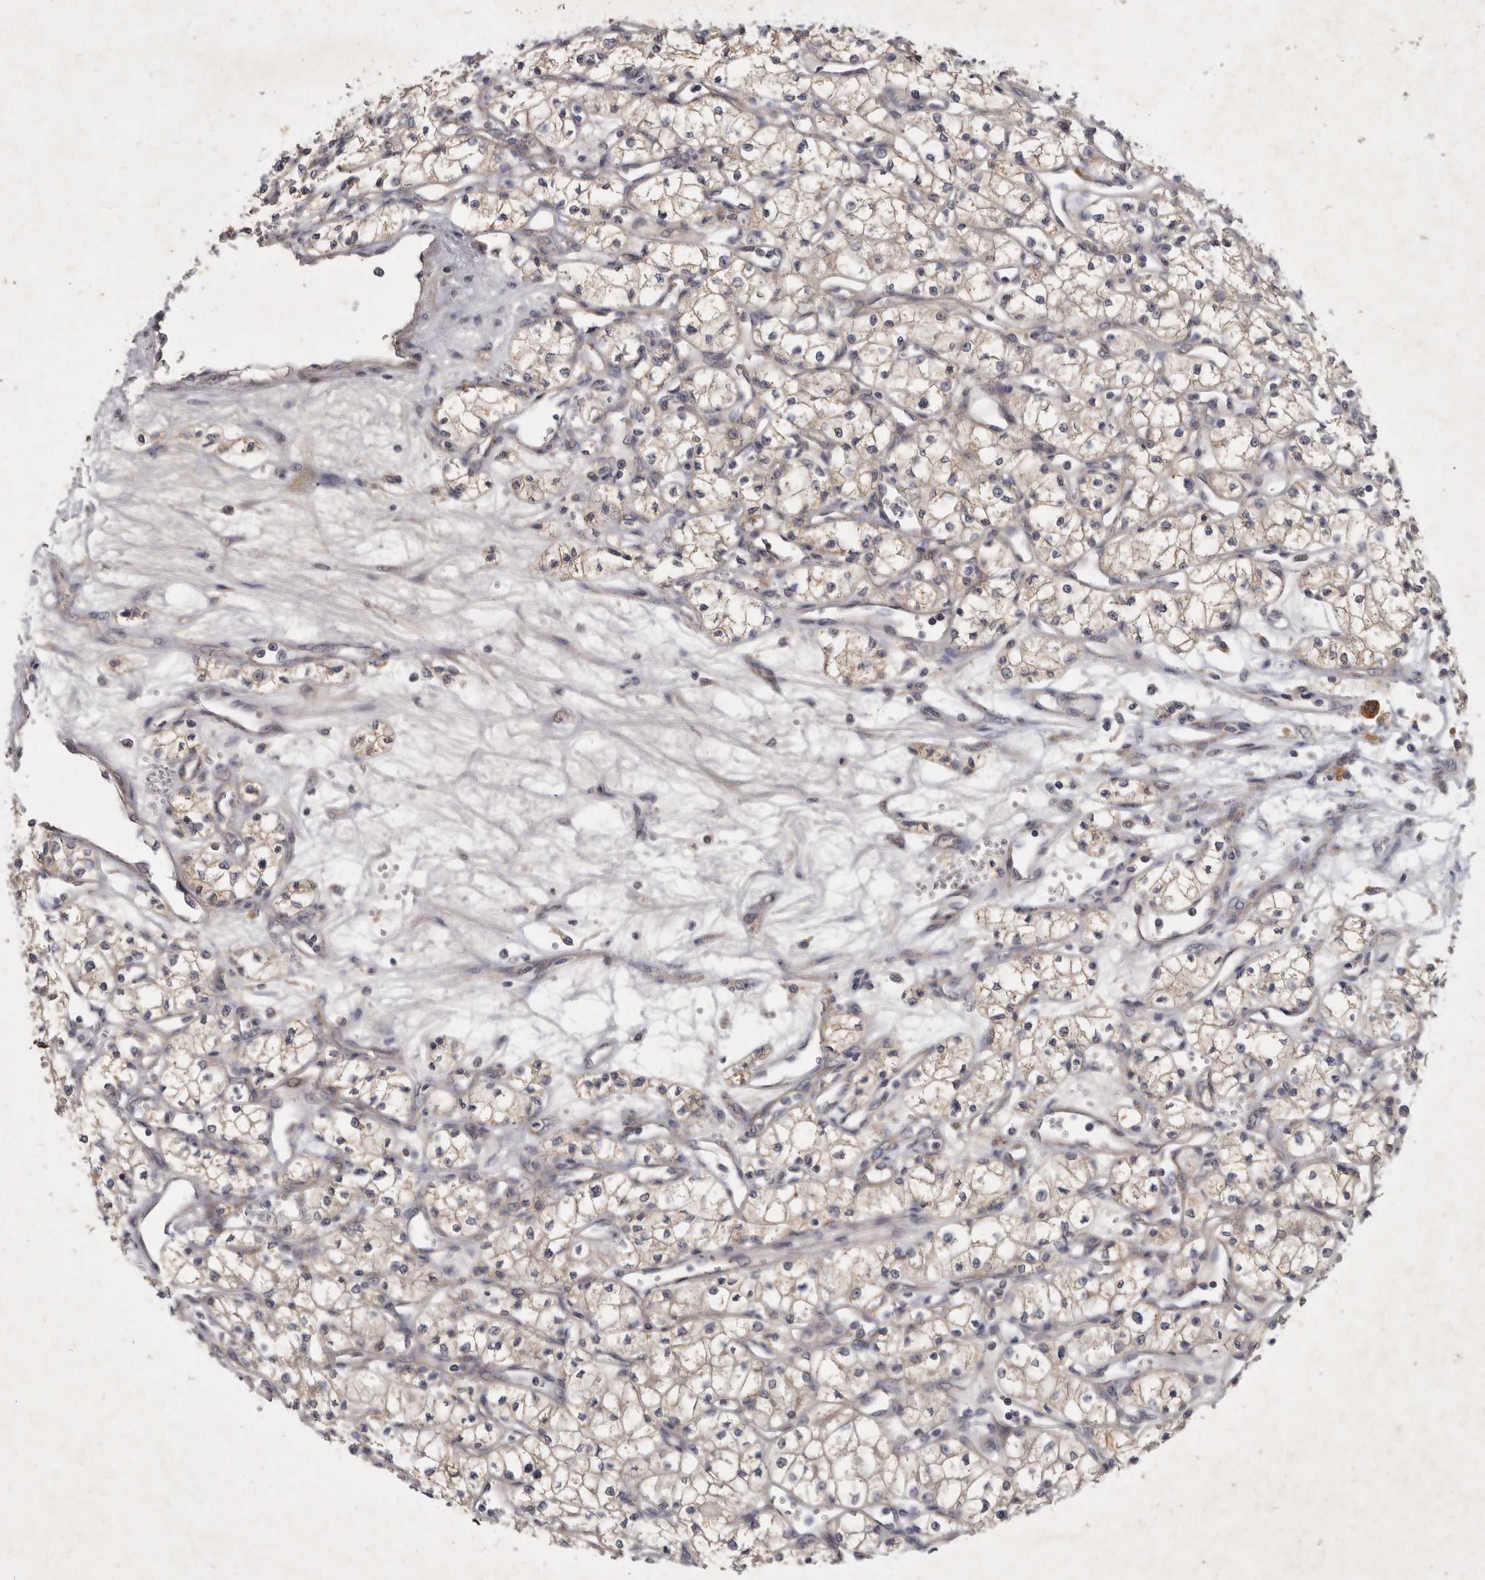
{"staining": {"intensity": "negative", "quantity": "none", "location": "none"}, "tissue": "renal cancer", "cell_type": "Tumor cells", "image_type": "cancer", "snomed": [{"axis": "morphology", "description": "Adenocarcinoma, NOS"}, {"axis": "topography", "description": "Kidney"}], "caption": "An immunohistochemistry photomicrograph of adenocarcinoma (renal) is shown. There is no staining in tumor cells of adenocarcinoma (renal).", "gene": "SLC22A1", "patient": {"sex": "male", "age": 59}}